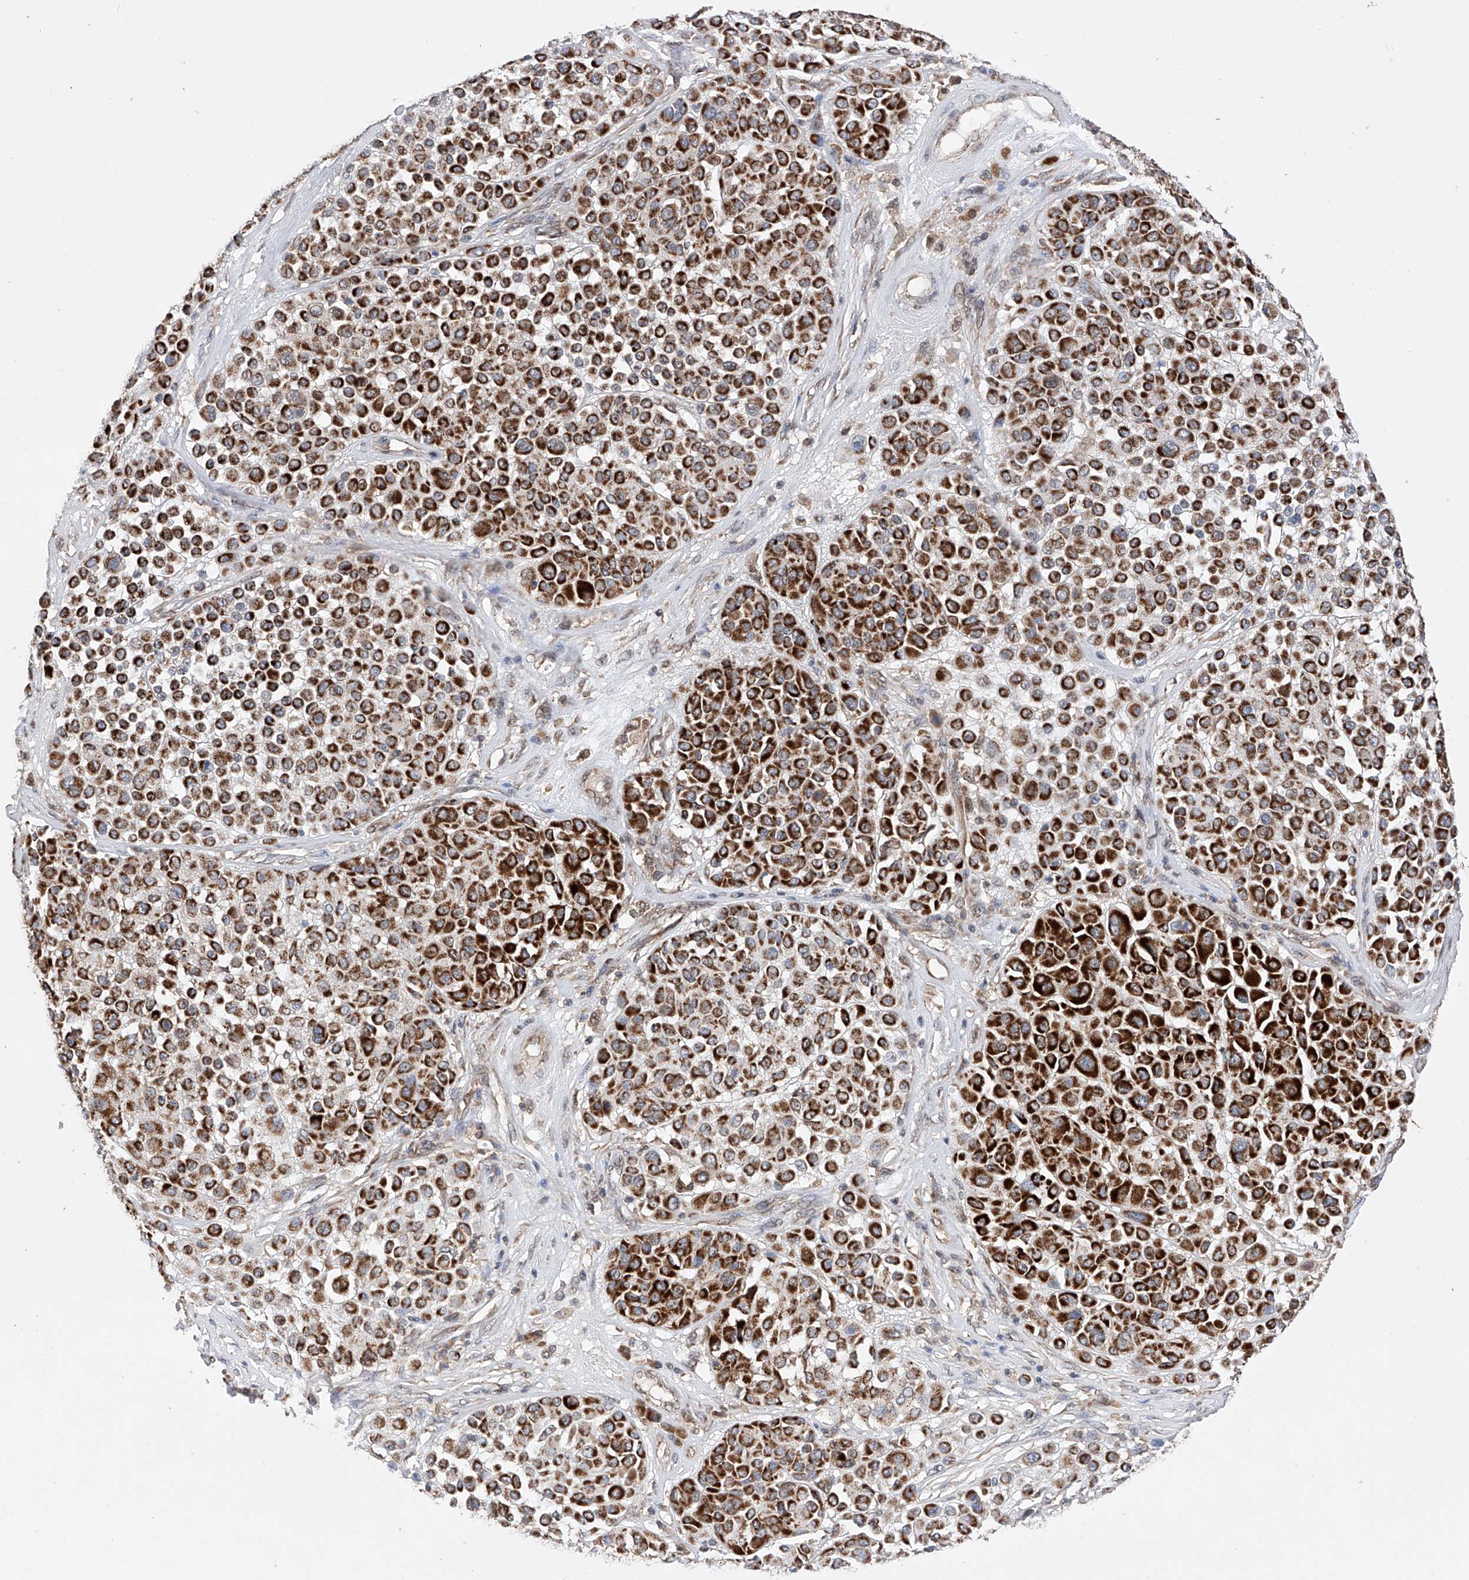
{"staining": {"intensity": "strong", "quantity": ">75%", "location": "cytoplasmic/membranous"}, "tissue": "melanoma", "cell_type": "Tumor cells", "image_type": "cancer", "snomed": [{"axis": "morphology", "description": "Malignant melanoma, Metastatic site"}, {"axis": "topography", "description": "Soft tissue"}], "caption": "A high amount of strong cytoplasmic/membranous expression is appreciated in approximately >75% of tumor cells in malignant melanoma (metastatic site) tissue.", "gene": "SDHAF4", "patient": {"sex": "male", "age": 41}}